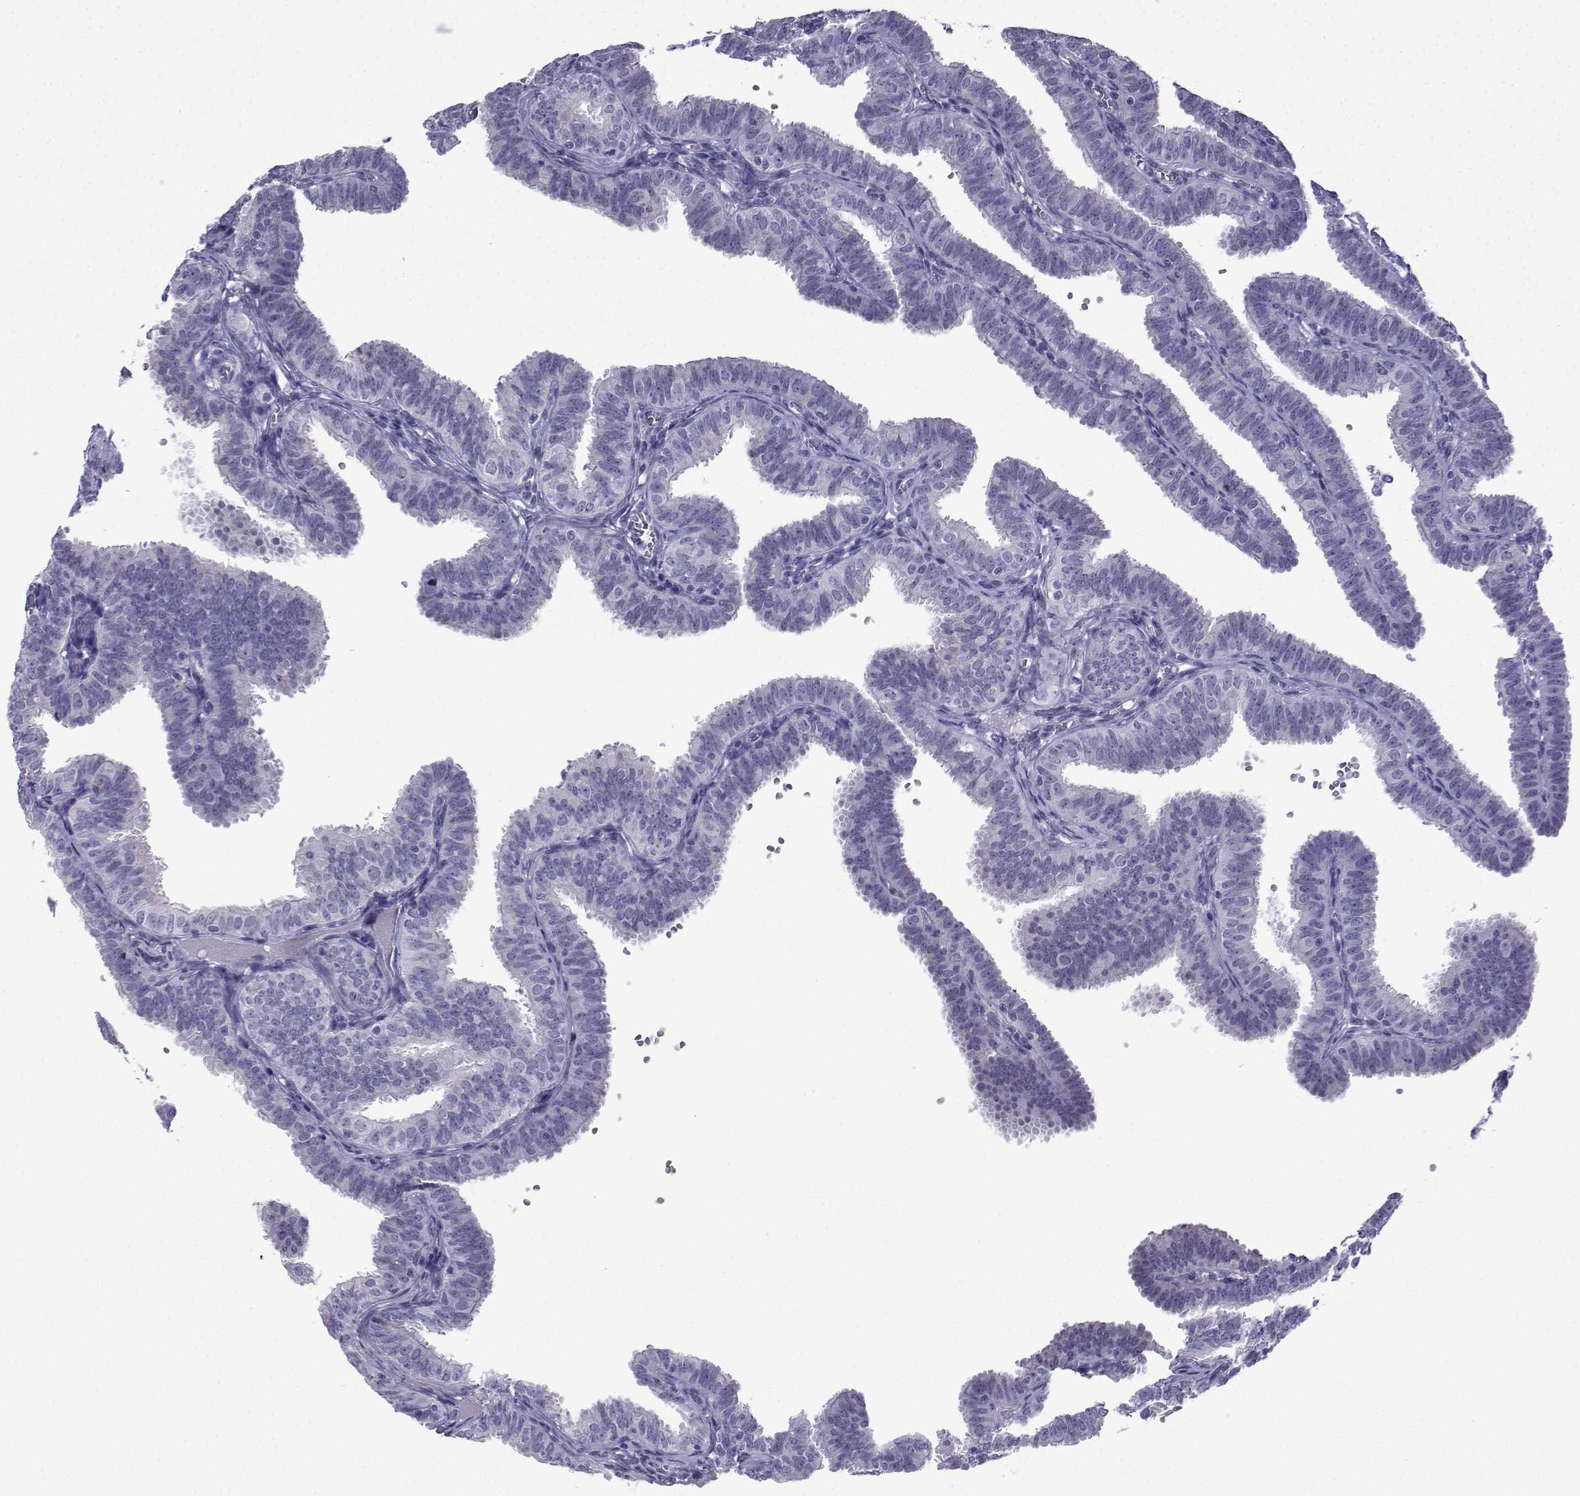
{"staining": {"intensity": "negative", "quantity": "none", "location": "none"}, "tissue": "fallopian tube", "cell_type": "Glandular cells", "image_type": "normal", "snomed": [{"axis": "morphology", "description": "Normal tissue, NOS"}, {"axis": "topography", "description": "Fallopian tube"}], "caption": "DAB immunohistochemical staining of benign human fallopian tube shows no significant positivity in glandular cells. The staining is performed using DAB brown chromogen with nuclei counter-stained in using hematoxylin.", "gene": "ACRBP", "patient": {"sex": "female", "age": 25}}